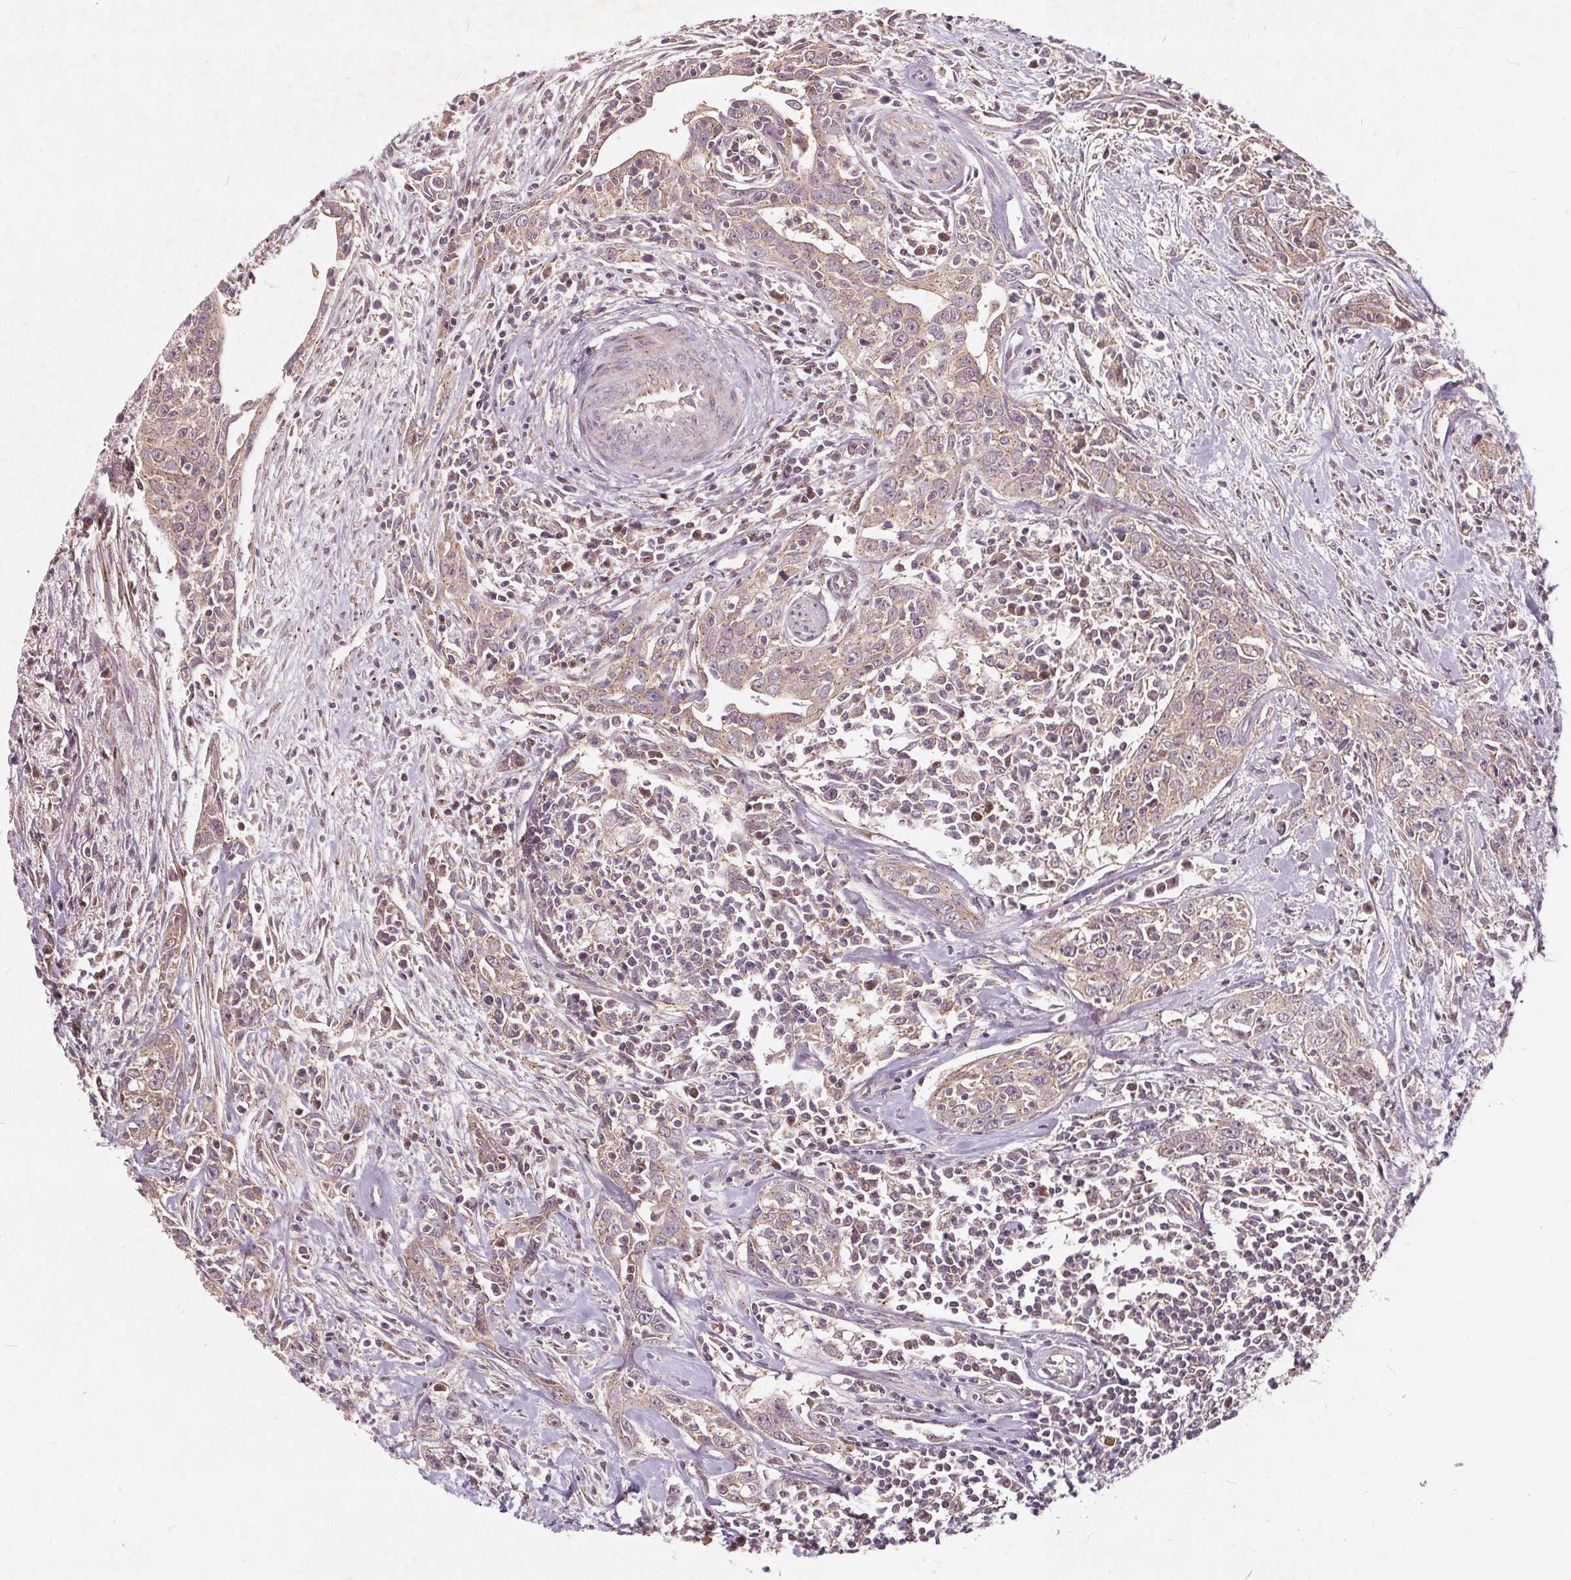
{"staining": {"intensity": "weak", "quantity": "<25%", "location": "cytoplasmic/membranous"}, "tissue": "urothelial cancer", "cell_type": "Tumor cells", "image_type": "cancer", "snomed": [{"axis": "morphology", "description": "Urothelial carcinoma, High grade"}, {"axis": "topography", "description": "Urinary bladder"}], "caption": "Immunohistochemistry of urothelial cancer shows no positivity in tumor cells.", "gene": "CSNK1G2", "patient": {"sex": "male", "age": 83}}